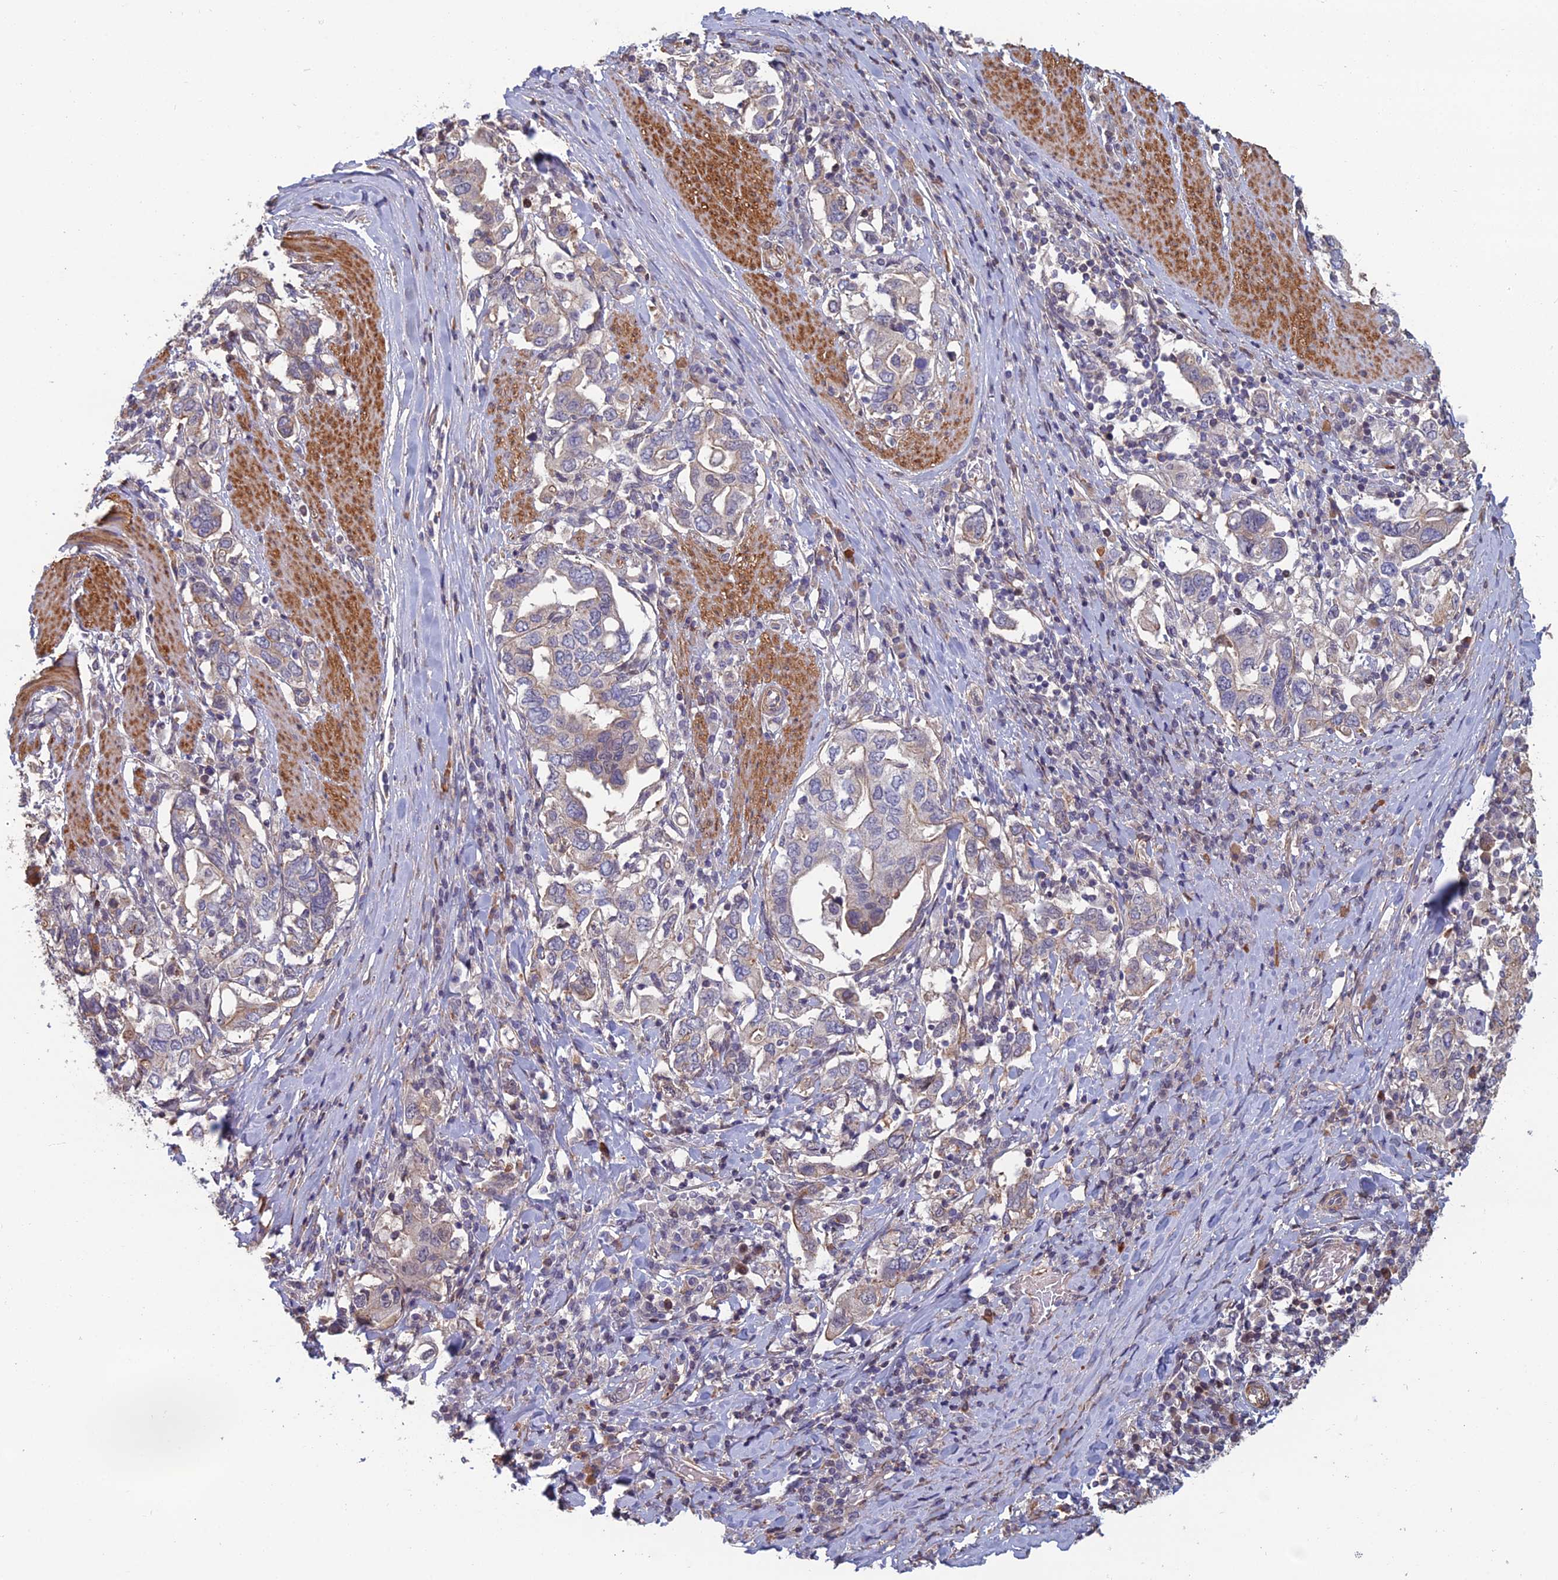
{"staining": {"intensity": "negative", "quantity": "none", "location": "none"}, "tissue": "stomach cancer", "cell_type": "Tumor cells", "image_type": "cancer", "snomed": [{"axis": "morphology", "description": "Adenocarcinoma, NOS"}, {"axis": "topography", "description": "Stomach, upper"}, {"axis": "topography", "description": "Stomach"}], "caption": "Histopathology image shows no protein positivity in tumor cells of stomach cancer (adenocarcinoma) tissue. Brightfield microscopy of immunohistochemistry stained with DAB (3,3'-diaminobenzidine) (brown) and hematoxylin (blue), captured at high magnification.", "gene": "CCDC183", "patient": {"sex": "male", "age": 62}}